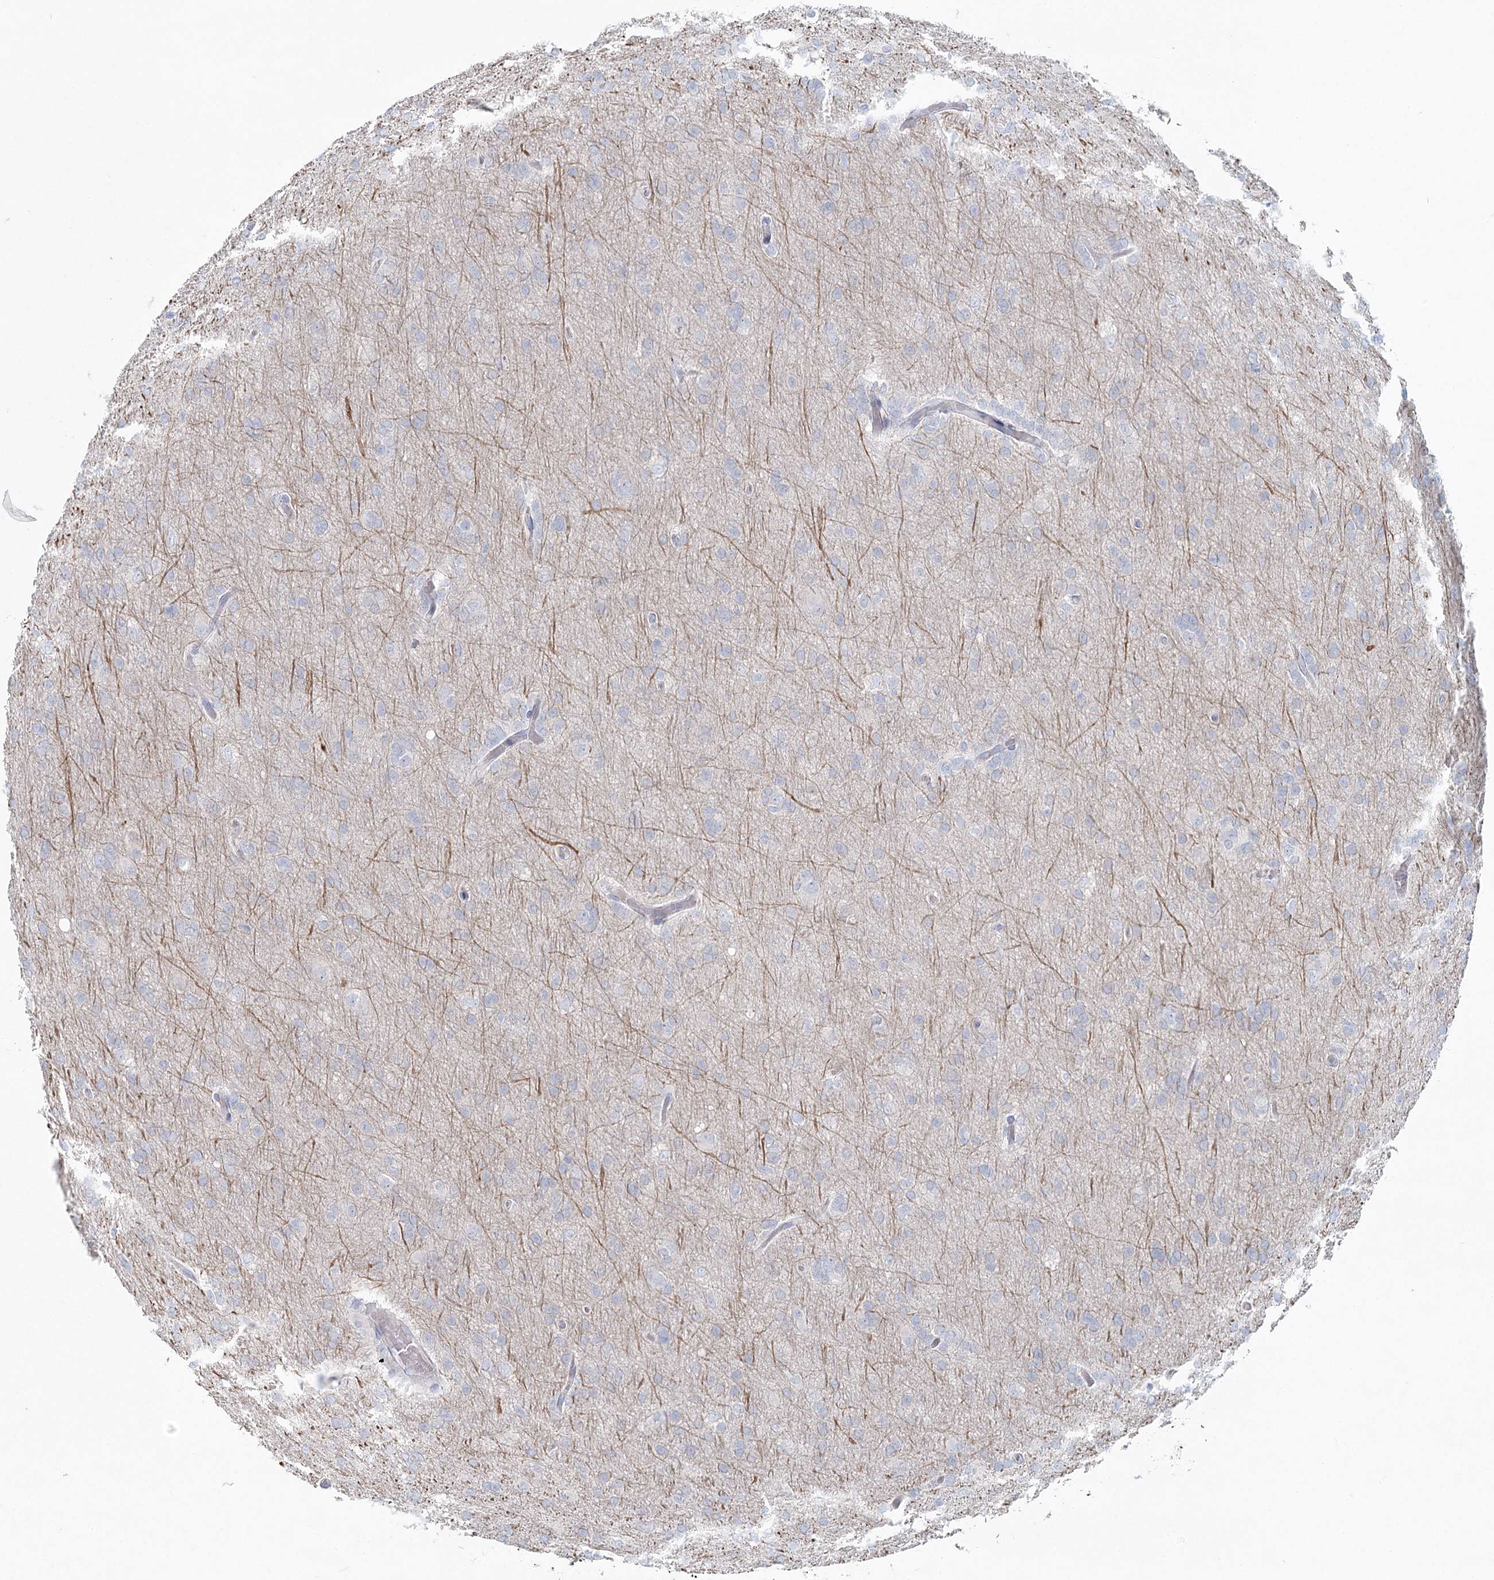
{"staining": {"intensity": "negative", "quantity": "none", "location": "none"}, "tissue": "glioma", "cell_type": "Tumor cells", "image_type": "cancer", "snomed": [{"axis": "morphology", "description": "Glioma, malignant, High grade"}, {"axis": "topography", "description": "Cerebral cortex"}], "caption": "Protein analysis of malignant high-grade glioma displays no significant positivity in tumor cells.", "gene": "LRP2BP", "patient": {"sex": "female", "age": 36}}